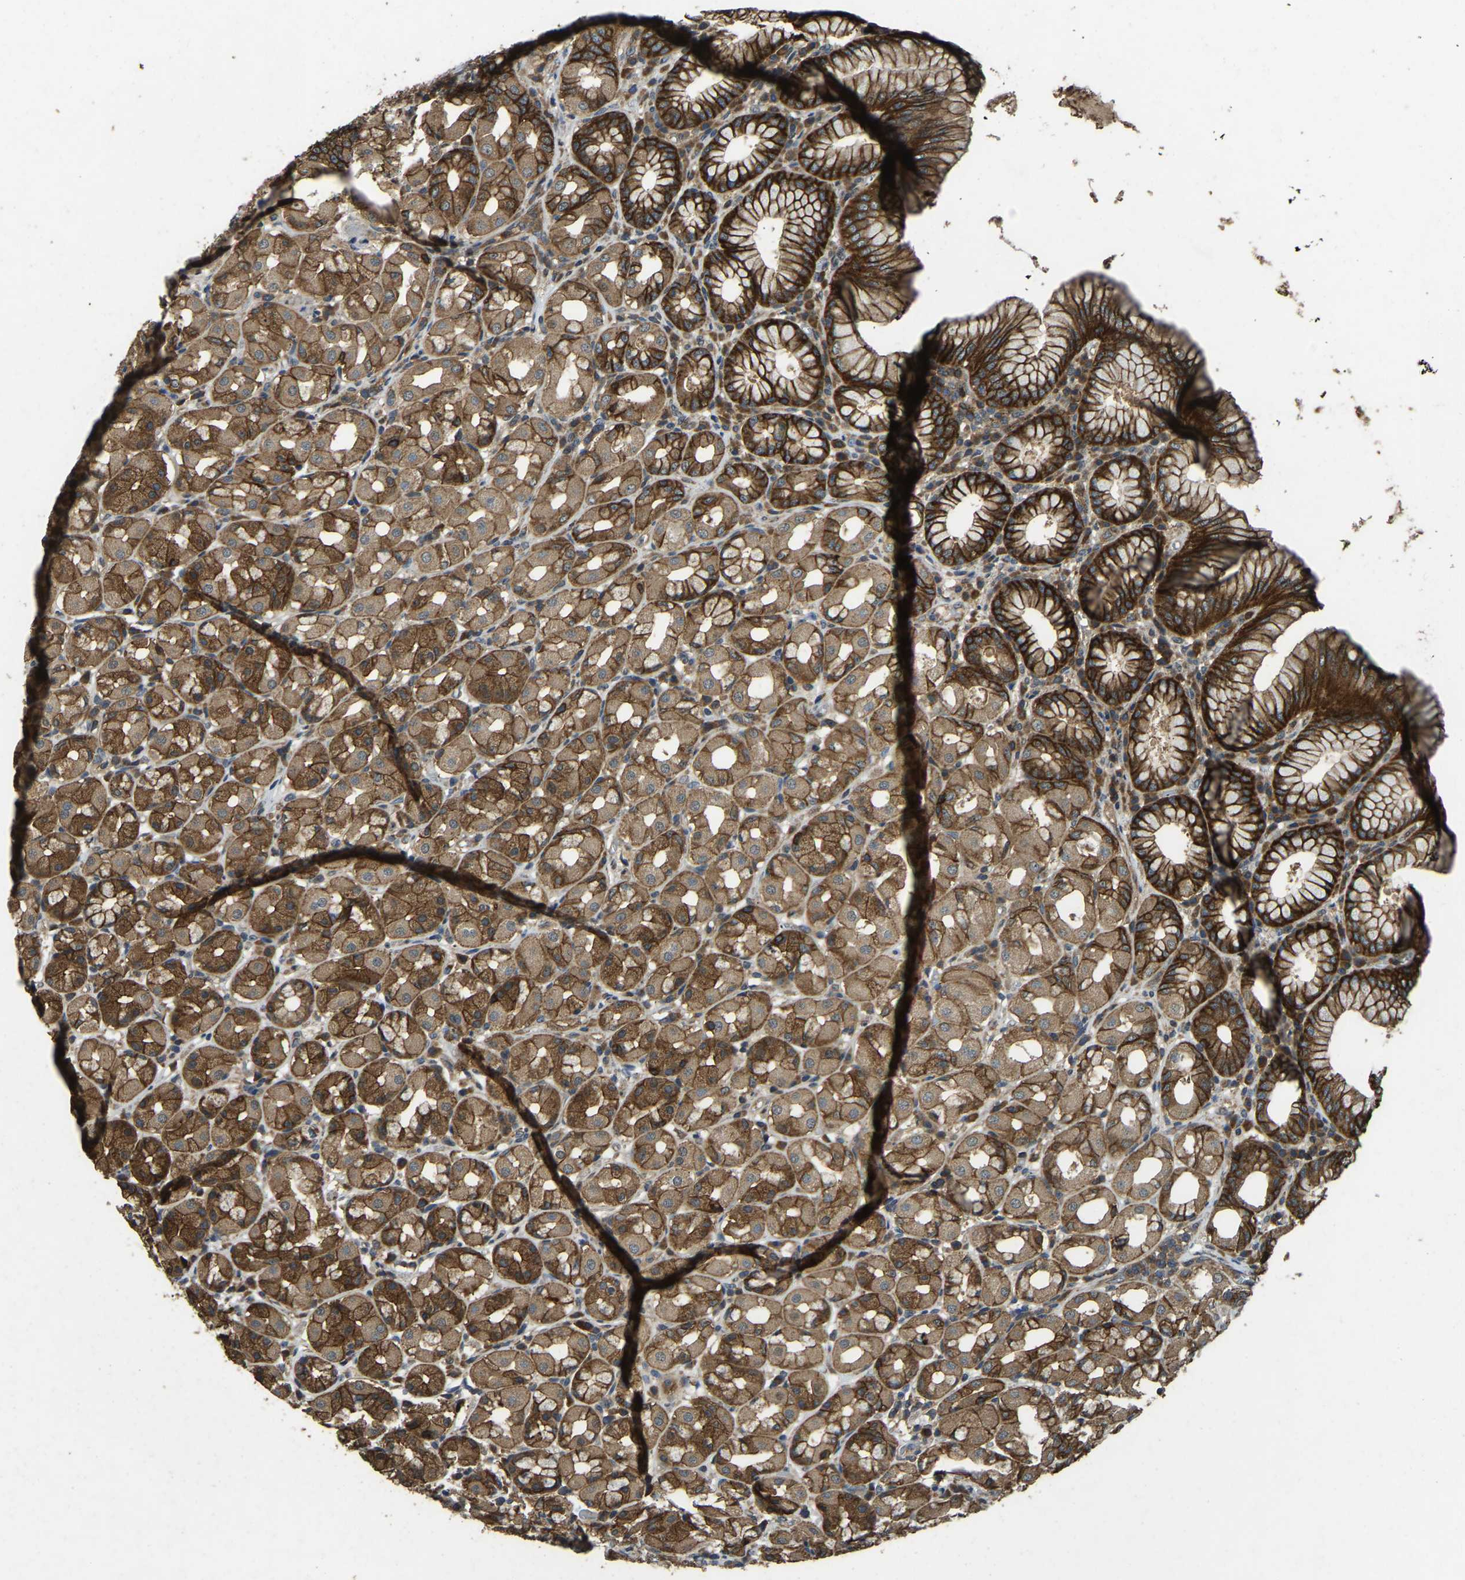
{"staining": {"intensity": "strong", "quantity": ">75%", "location": "cytoplasmic/membranous"}, "tissue": "stomach", "cell_type": "Glandular cells", "image_type": "normal", "snomed": [{"axis": "morphology", "description": "Normal tissue, NOS"}, {"axis": "topography", "description": "Stomach"}, {"axis": "topography", "description": "Stomach, lower"}], "caption": "A high amount of strong cytoplasmic/membranous staining is seen in about >75% of glandular cells in normal stomach. (DAB = brown stain, brightfield microscopy at high magnification).", "gene": "ATP8B1", "patient": {"sex": "female", "age": 56}}